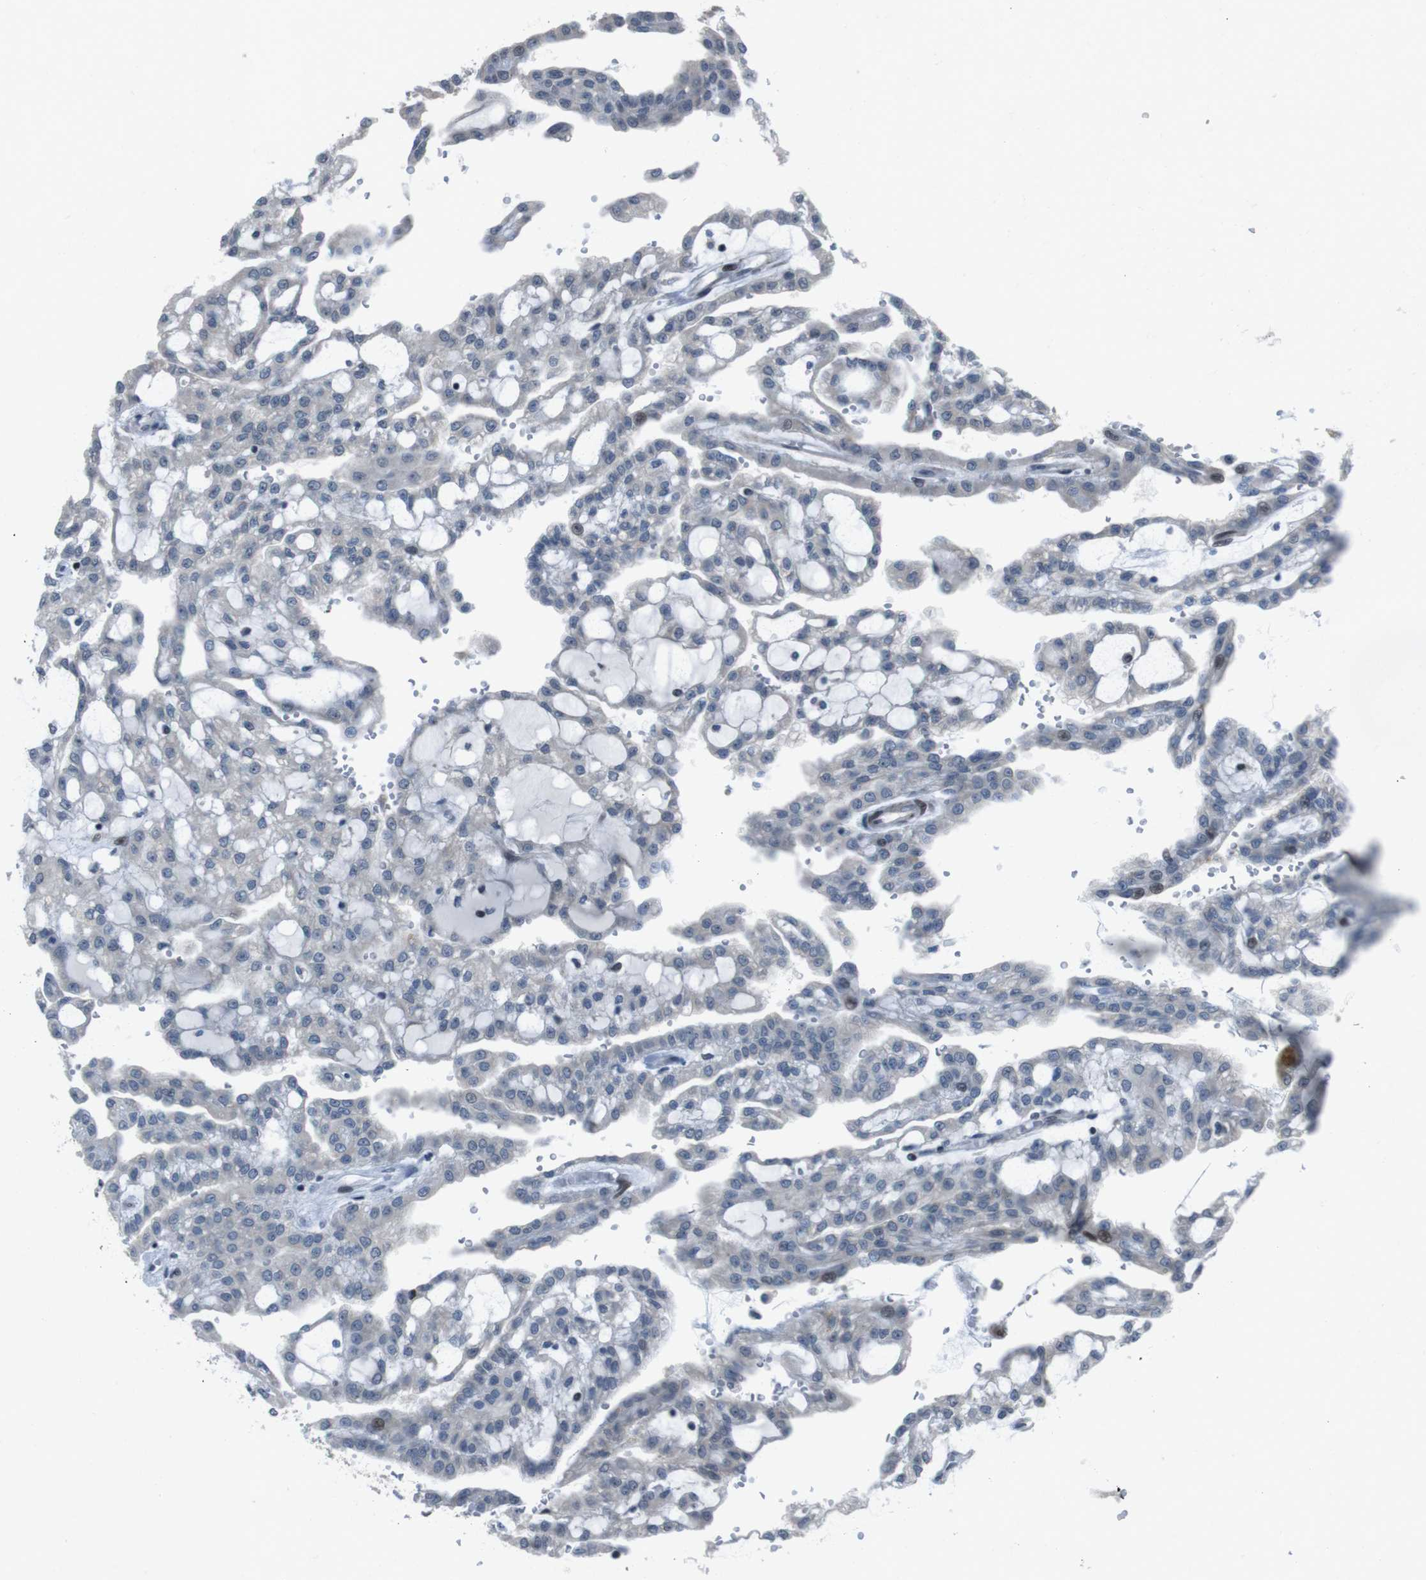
{"staining": {"intensity": "weak", "quantity": "<25%", "location": "nuclear"}, "tissue": "renal cancer", "cell_type": "Tumor cells", "image_type": "cancer", "snomed": [{"axis": "morphology", "description": "Adenocarcinoma, NOS"}, {"axis": "topography", "description": "Kidney"}], "caption": "IHC image of neoplastic tissue: human renal cancer stained with DAB demonstrates no significant protein staining in tumor cells. (DAB (3,3'-diaminobenzidine) immunohistochemistry (IHC), high magnification).", "gene": "PBRM1", "patient": {"sex": "male", "age": 63}}